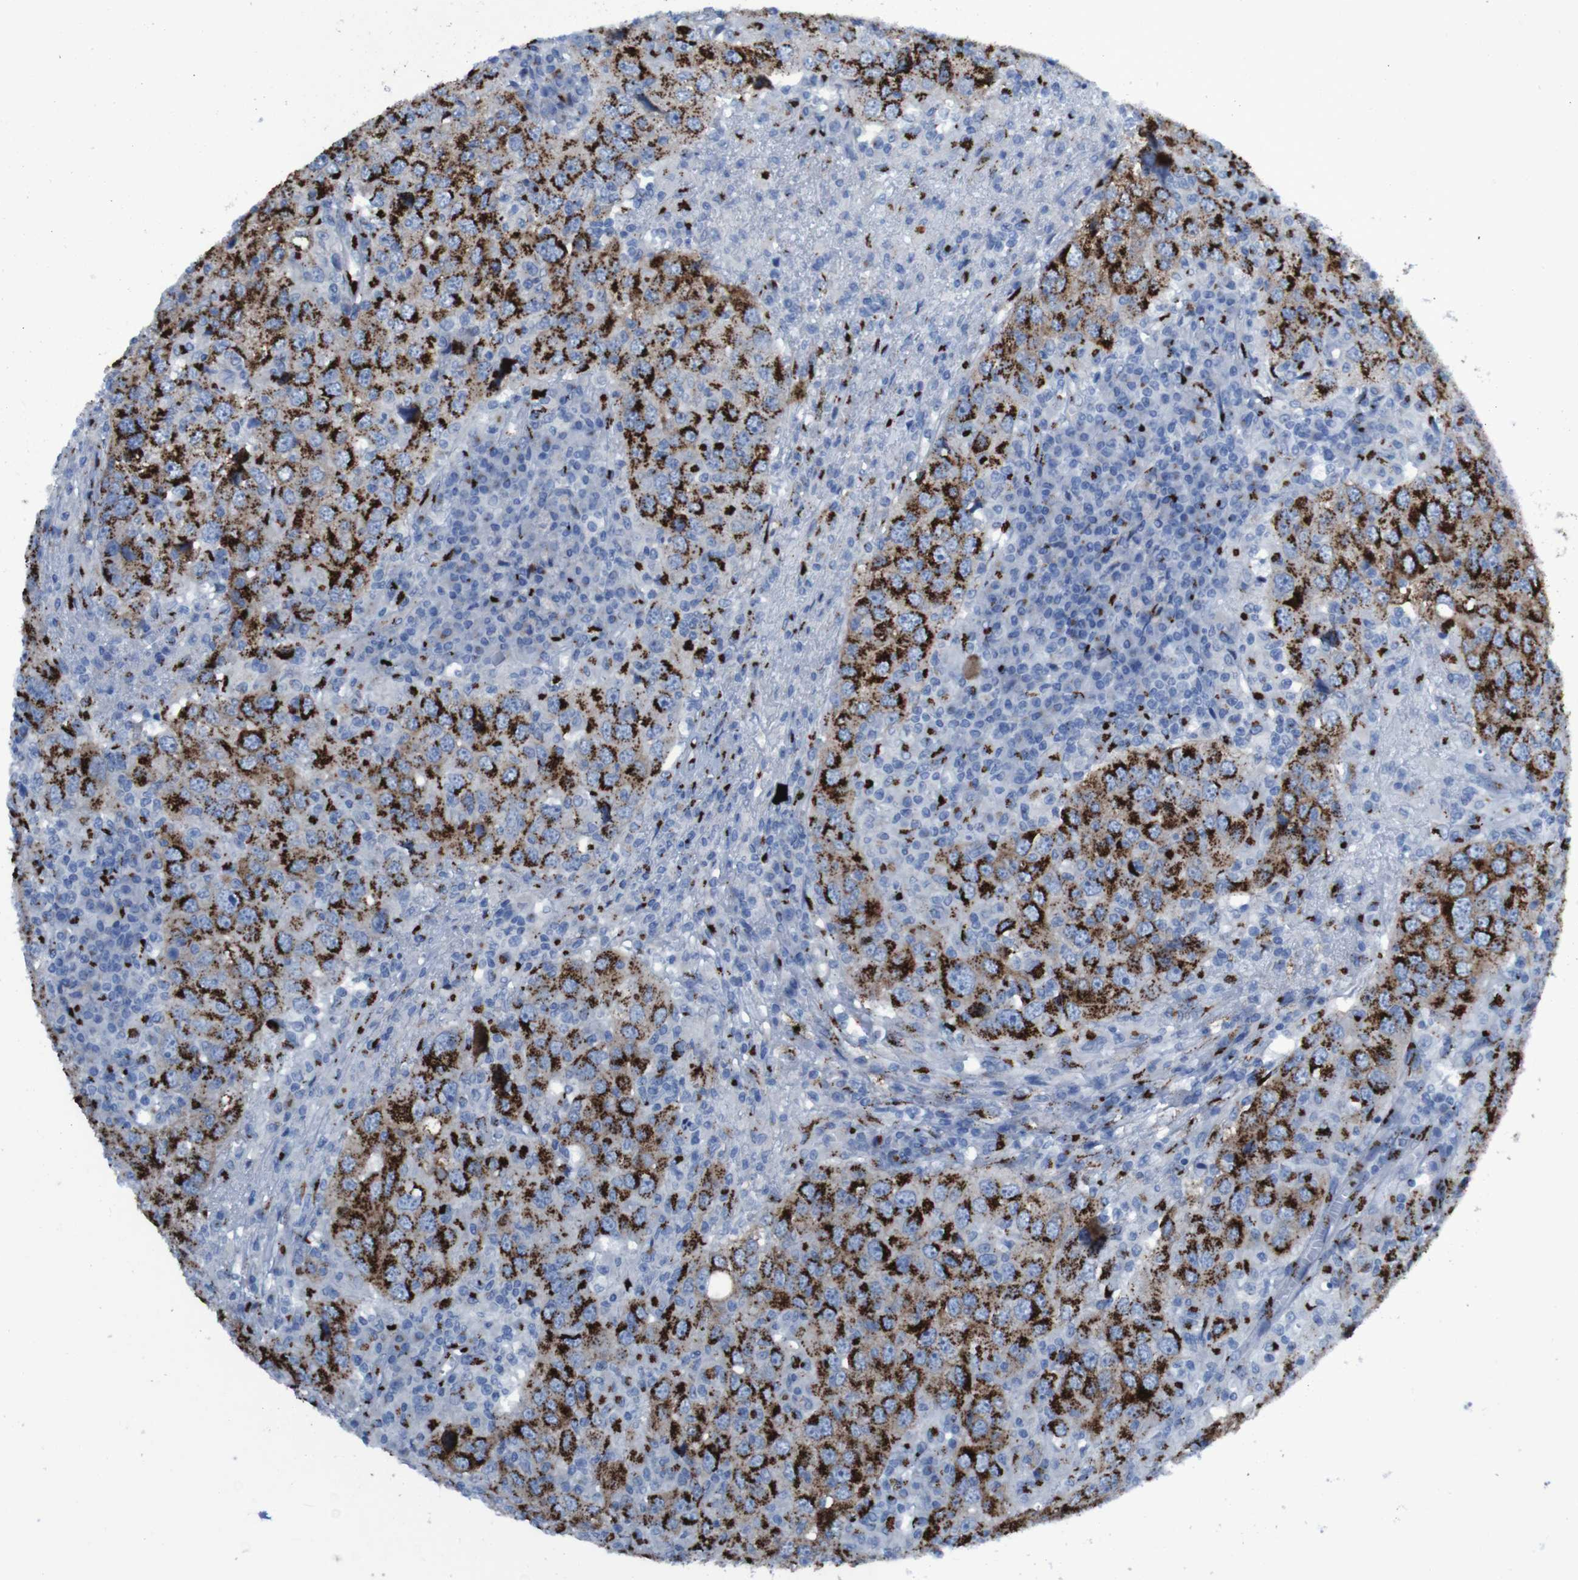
{"staining": {"intensity": "strong", "quantity": ">75%", "location": "cytoplasmic/membranous"}, "tissue": "head and neck cancer", "cell_type": "Tumor cells", "image_type": "cancer", "snomed": [{"axis": "morphology", "description": "Adenocarcinoma, NOS"}, {"axis": "topography", "description": "Salivary gland"}, {"axis": "topography", "description": "Head-Neck"}], "caption": "A brown stain shows strong cytoplasmic/membranous staining of a protein in human head and neck cancer tumor cells. Ihc stains the protein of interest in brown and the nuclei are stained blue.", "gene": "GOLM1", "patient": {"sex": "female", "age": 65}}